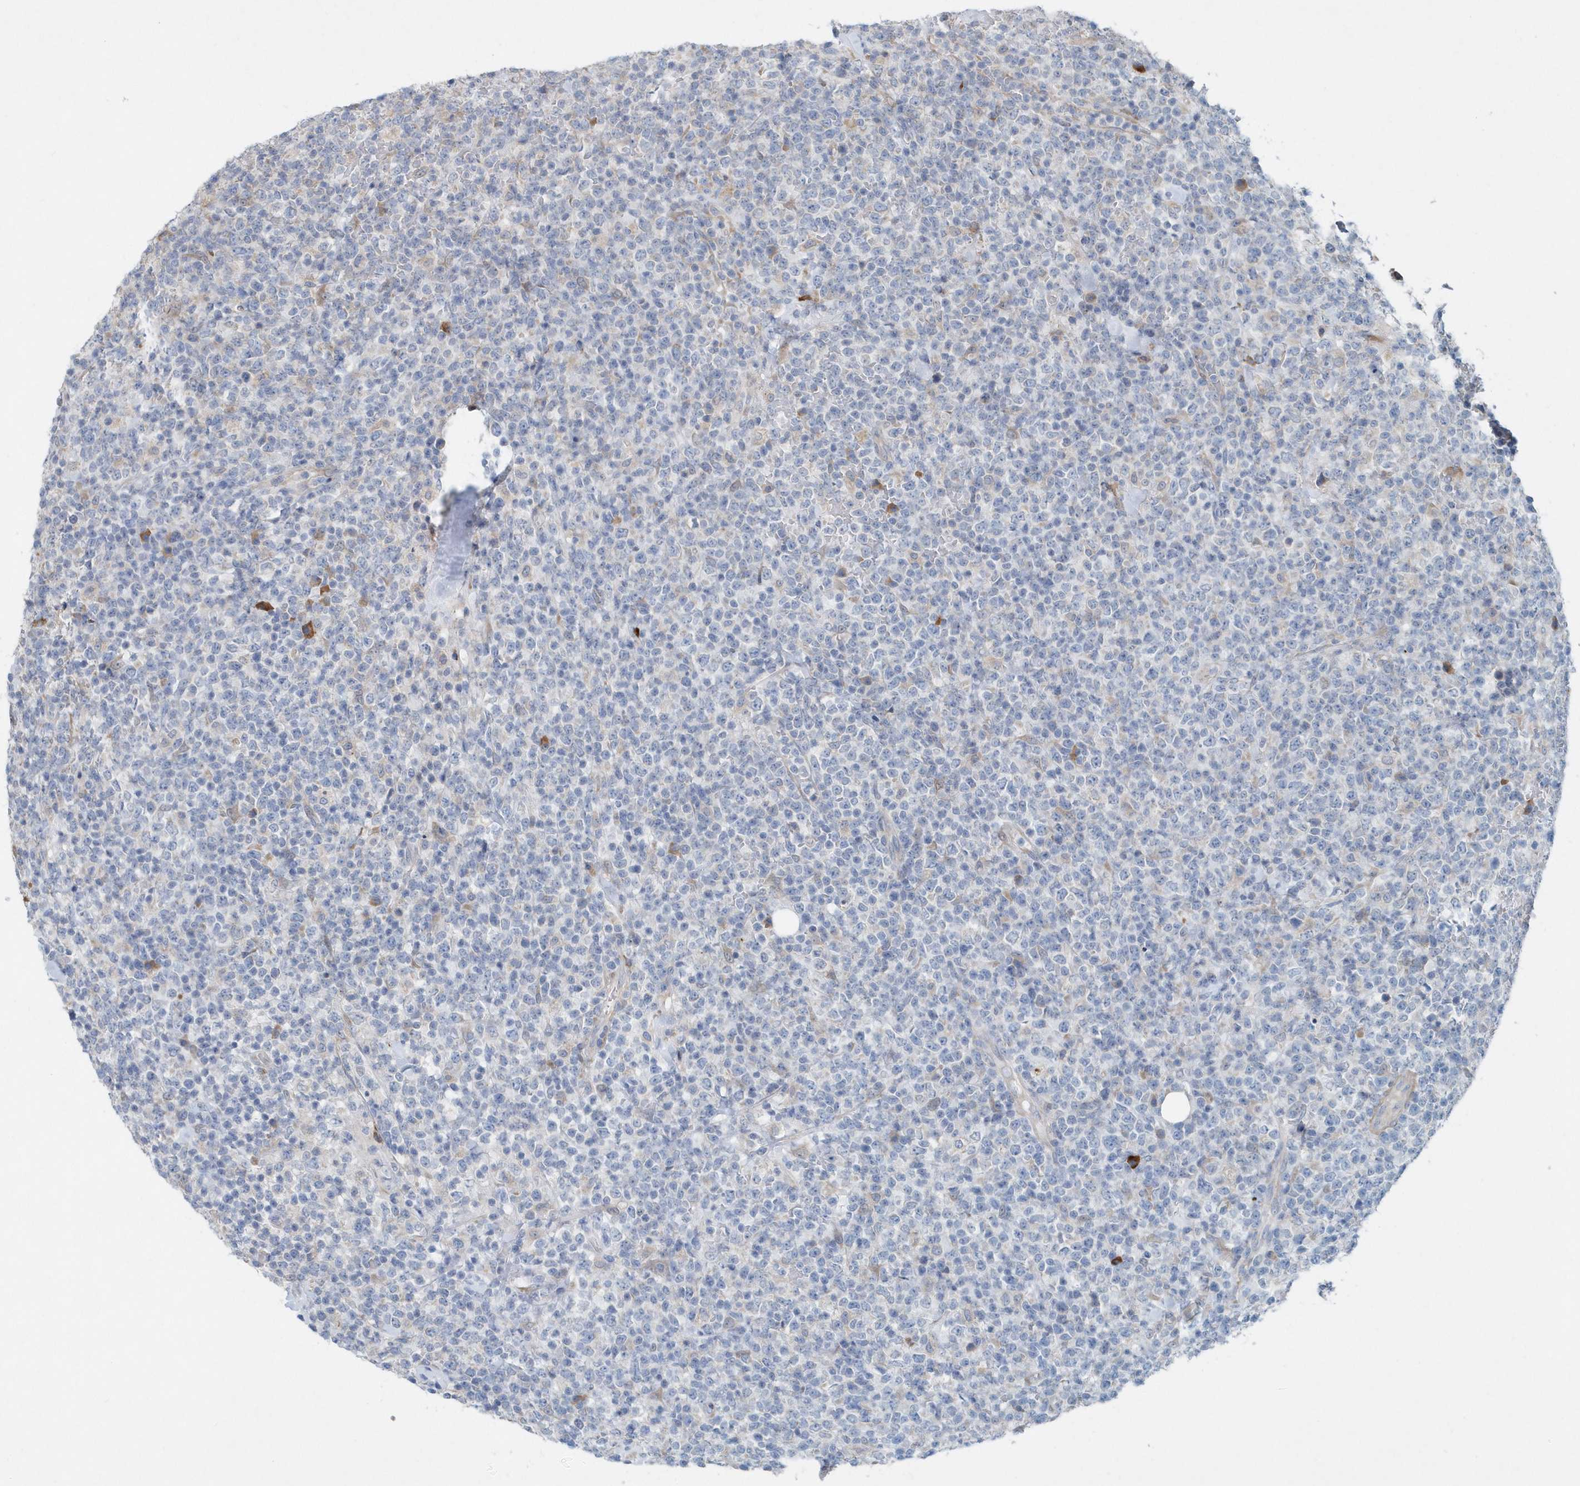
{"staining": {"intensity": "negative", "quantity": "none", "location": "none"}, "tissue": "lymphoma", "cell_type": "Tumor cells", "image_type": "cancer", "snomed": [{"axis": "morphology", "description": "Malignant lymphoma, non-Hodgkin's type, High grade"}, {"axis": "topography", "description": "Colon"}], "caption": "Immunohistochemical staining of human malignant lymphoma, non-Hodgkin's type (high-grade) displays no significant positivity in tumor cells.", "gene": "PFN2", "patient": {"sex": "female", "age": 53}}